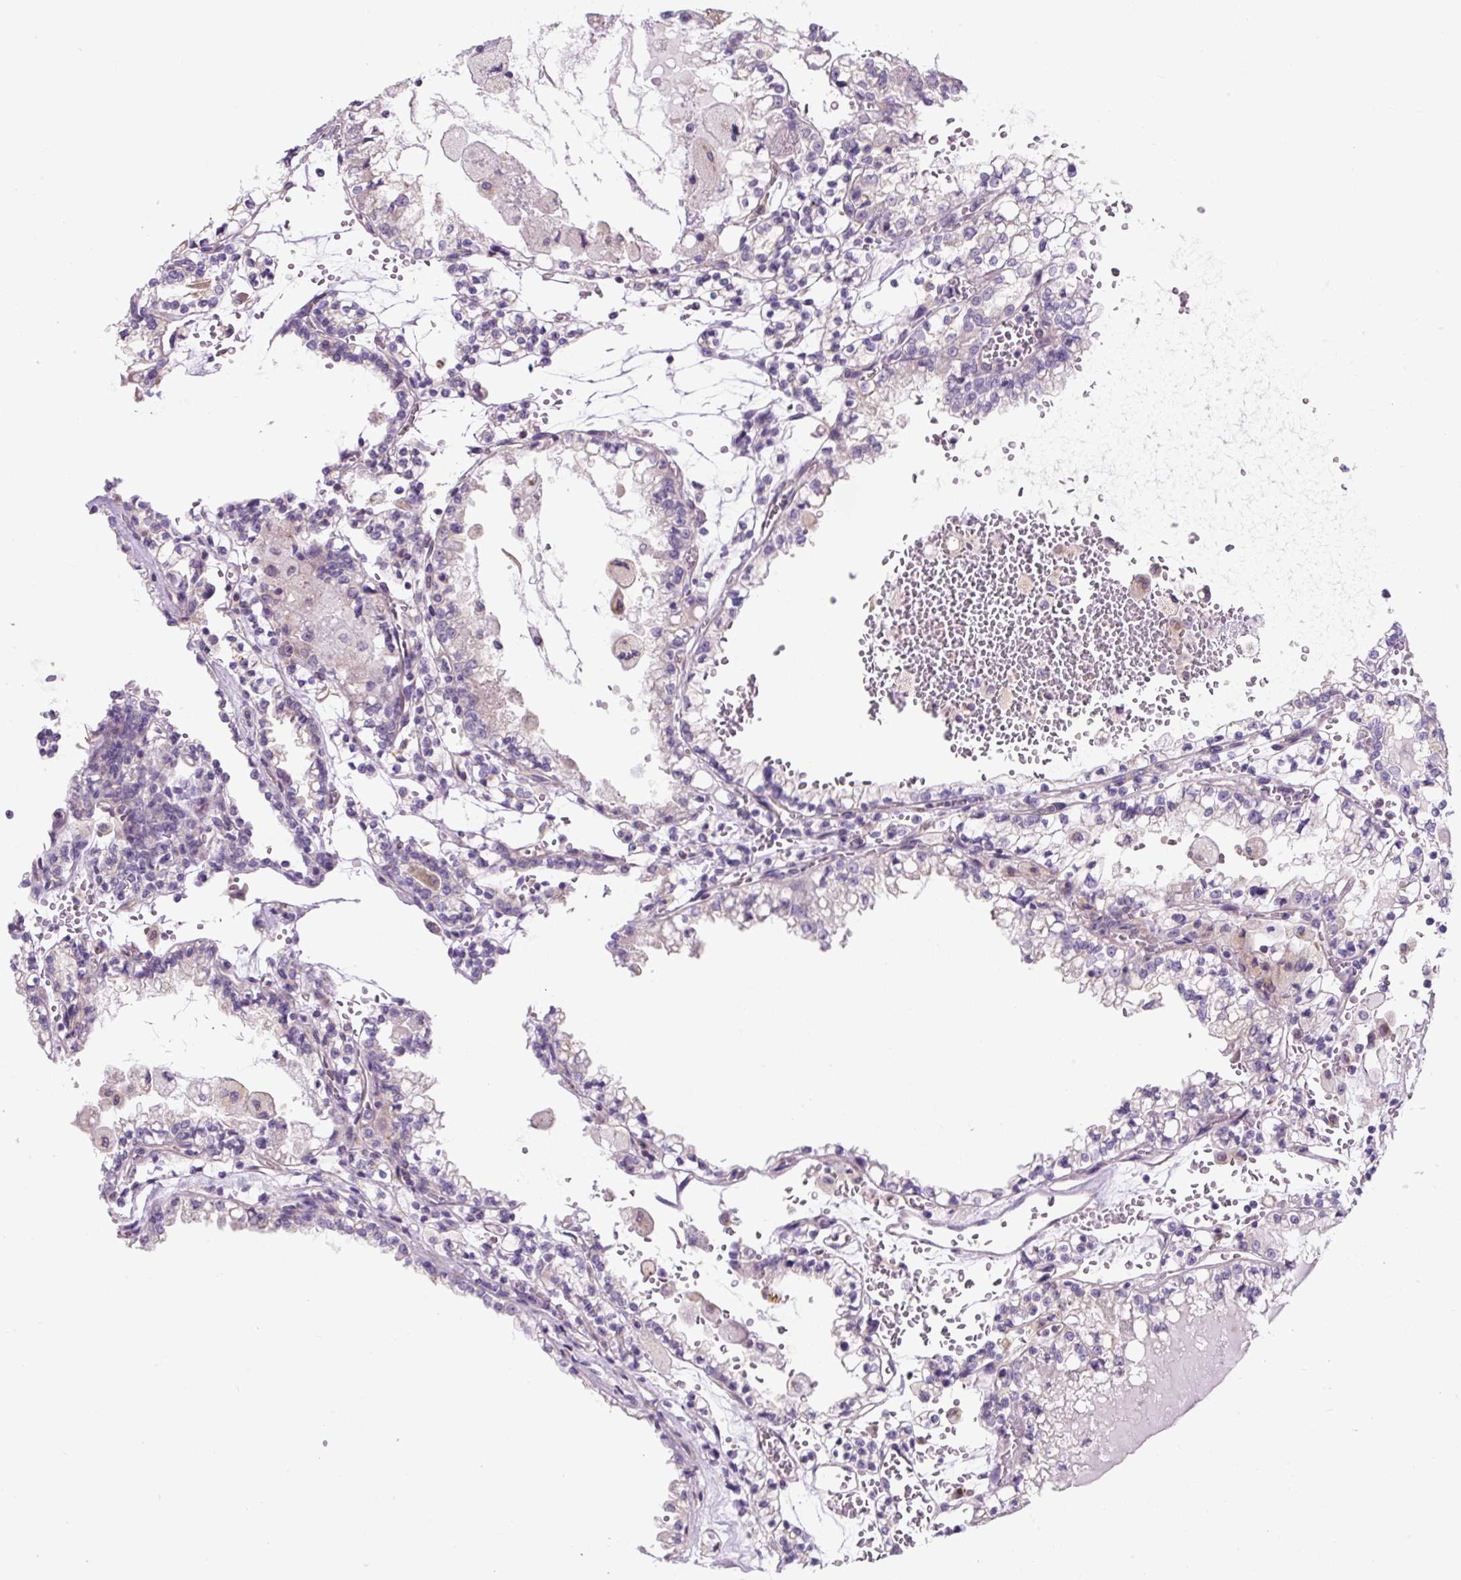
{"staining": {"intensity": "negative", "quantity": "none", "location": "none"}, "tissue": "renal cancer", "cell_type": "Tumor cells", "image_type": "cancer", "snomed": [{"axis": "morphology", "description": "Adenocarcinoma, NOS"}, {"axis": "topography", "description": "Kidney"}], "caption": "Tumor cells are negative for brown protein staining in renal adenocarcinoma.", "gene": "GORASP1", "patient": {"sex": "female", "age": 56}}